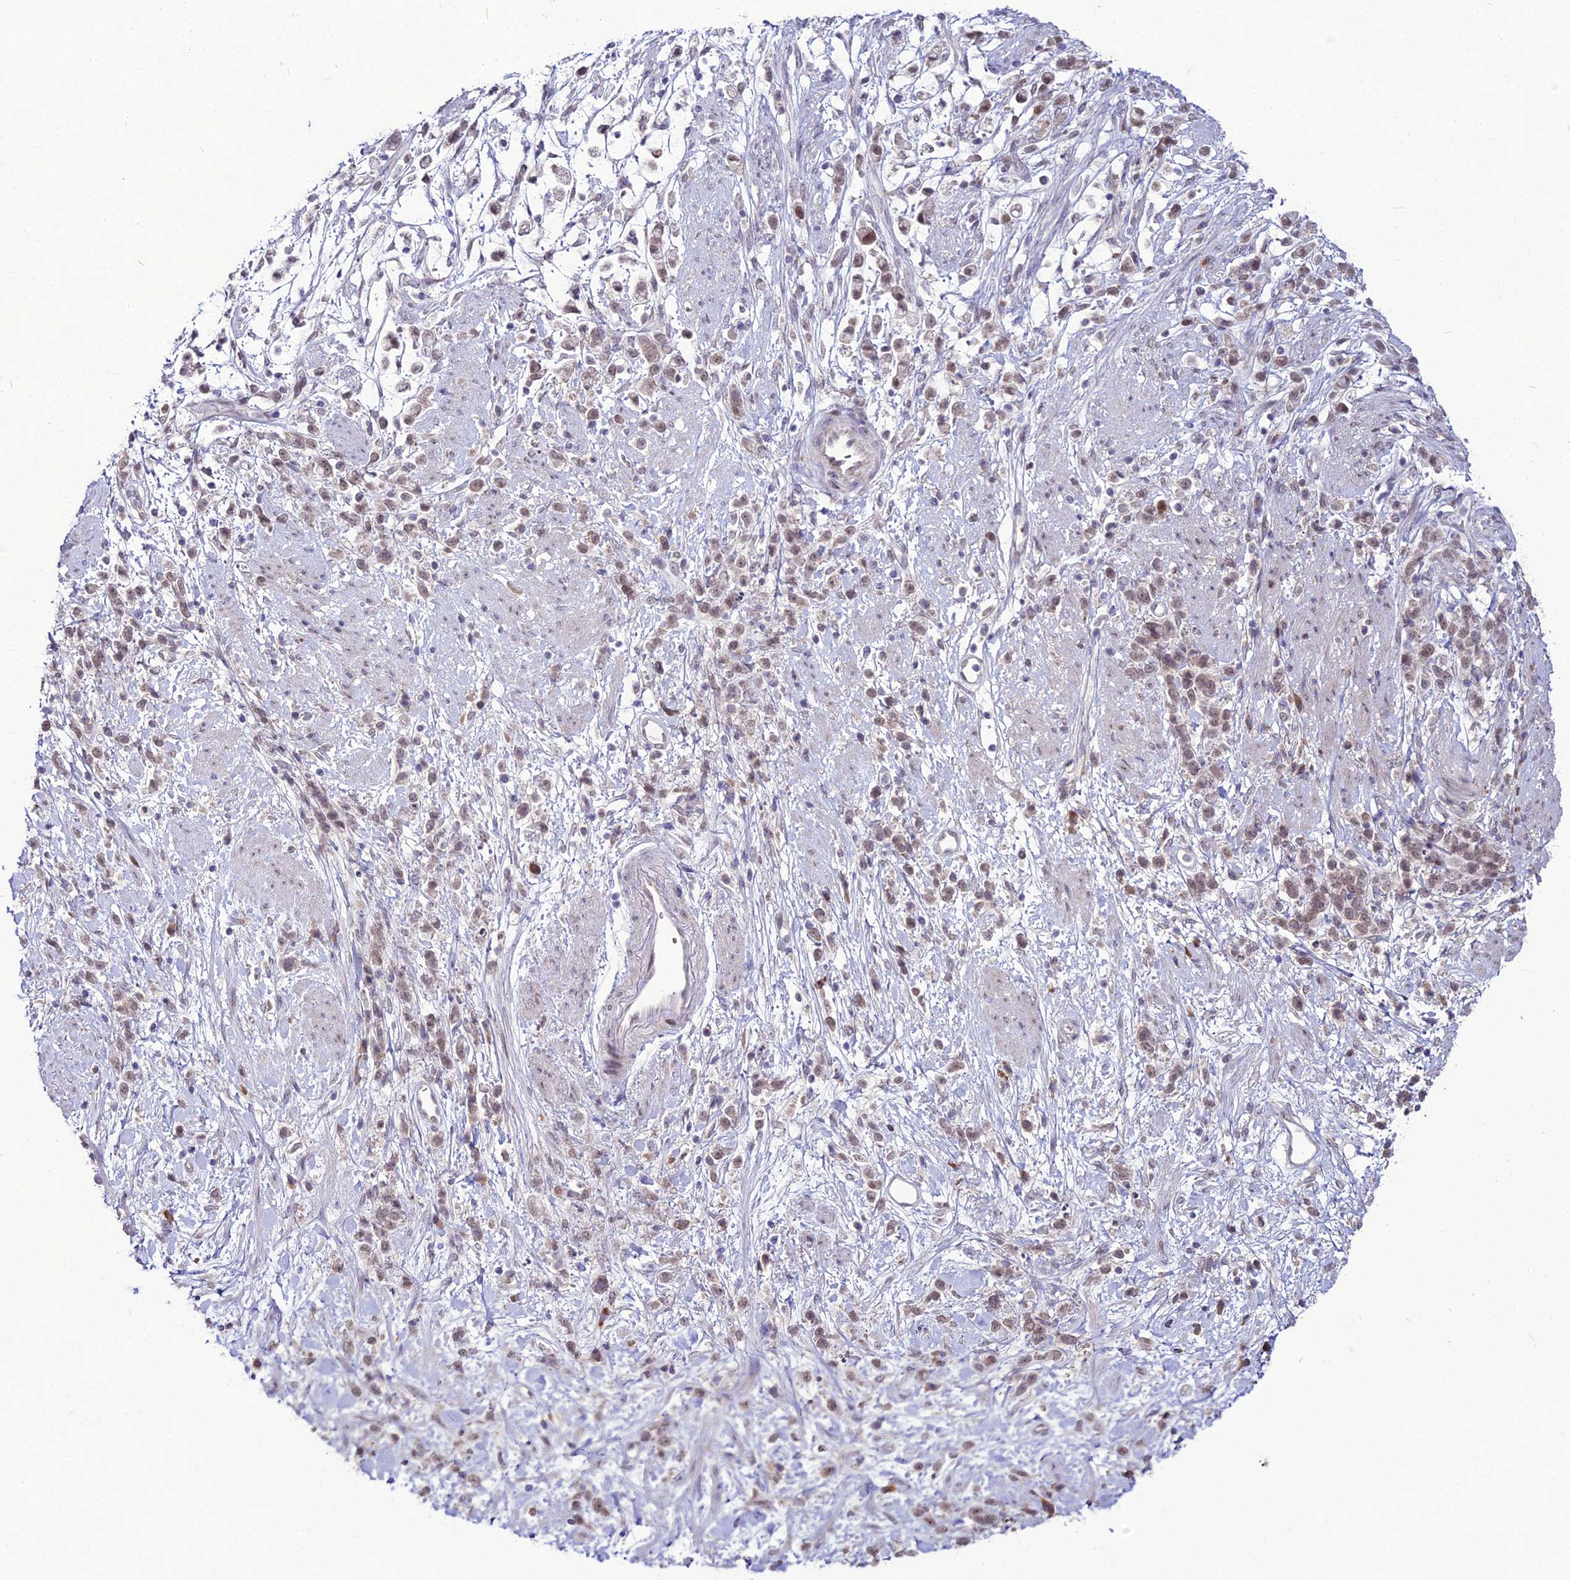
{"staining": {"intensity": "weak", "quantity": ">75%", "location": "nuclear"}, "tissue": "stomach cancer", "cell_type": "Tumor cells", "image_type": "cancer", "snomed": [{"axis": "morphology", "description": "Adenocarcinoma, NOS"}, {"axis": "topography", "description": "Stomach"}], "caption": "Protein staining exhibits weak nuclear expression in about >75% of tumor cells in stomach cancer. The staining was performed using DAB to visualize the protein expression in brown, while the nuclei were stained in blue with hematoxylin (Magnification: 20x).", "gene": "TROAP", "patient": {"sex": "female", "age": 60}}